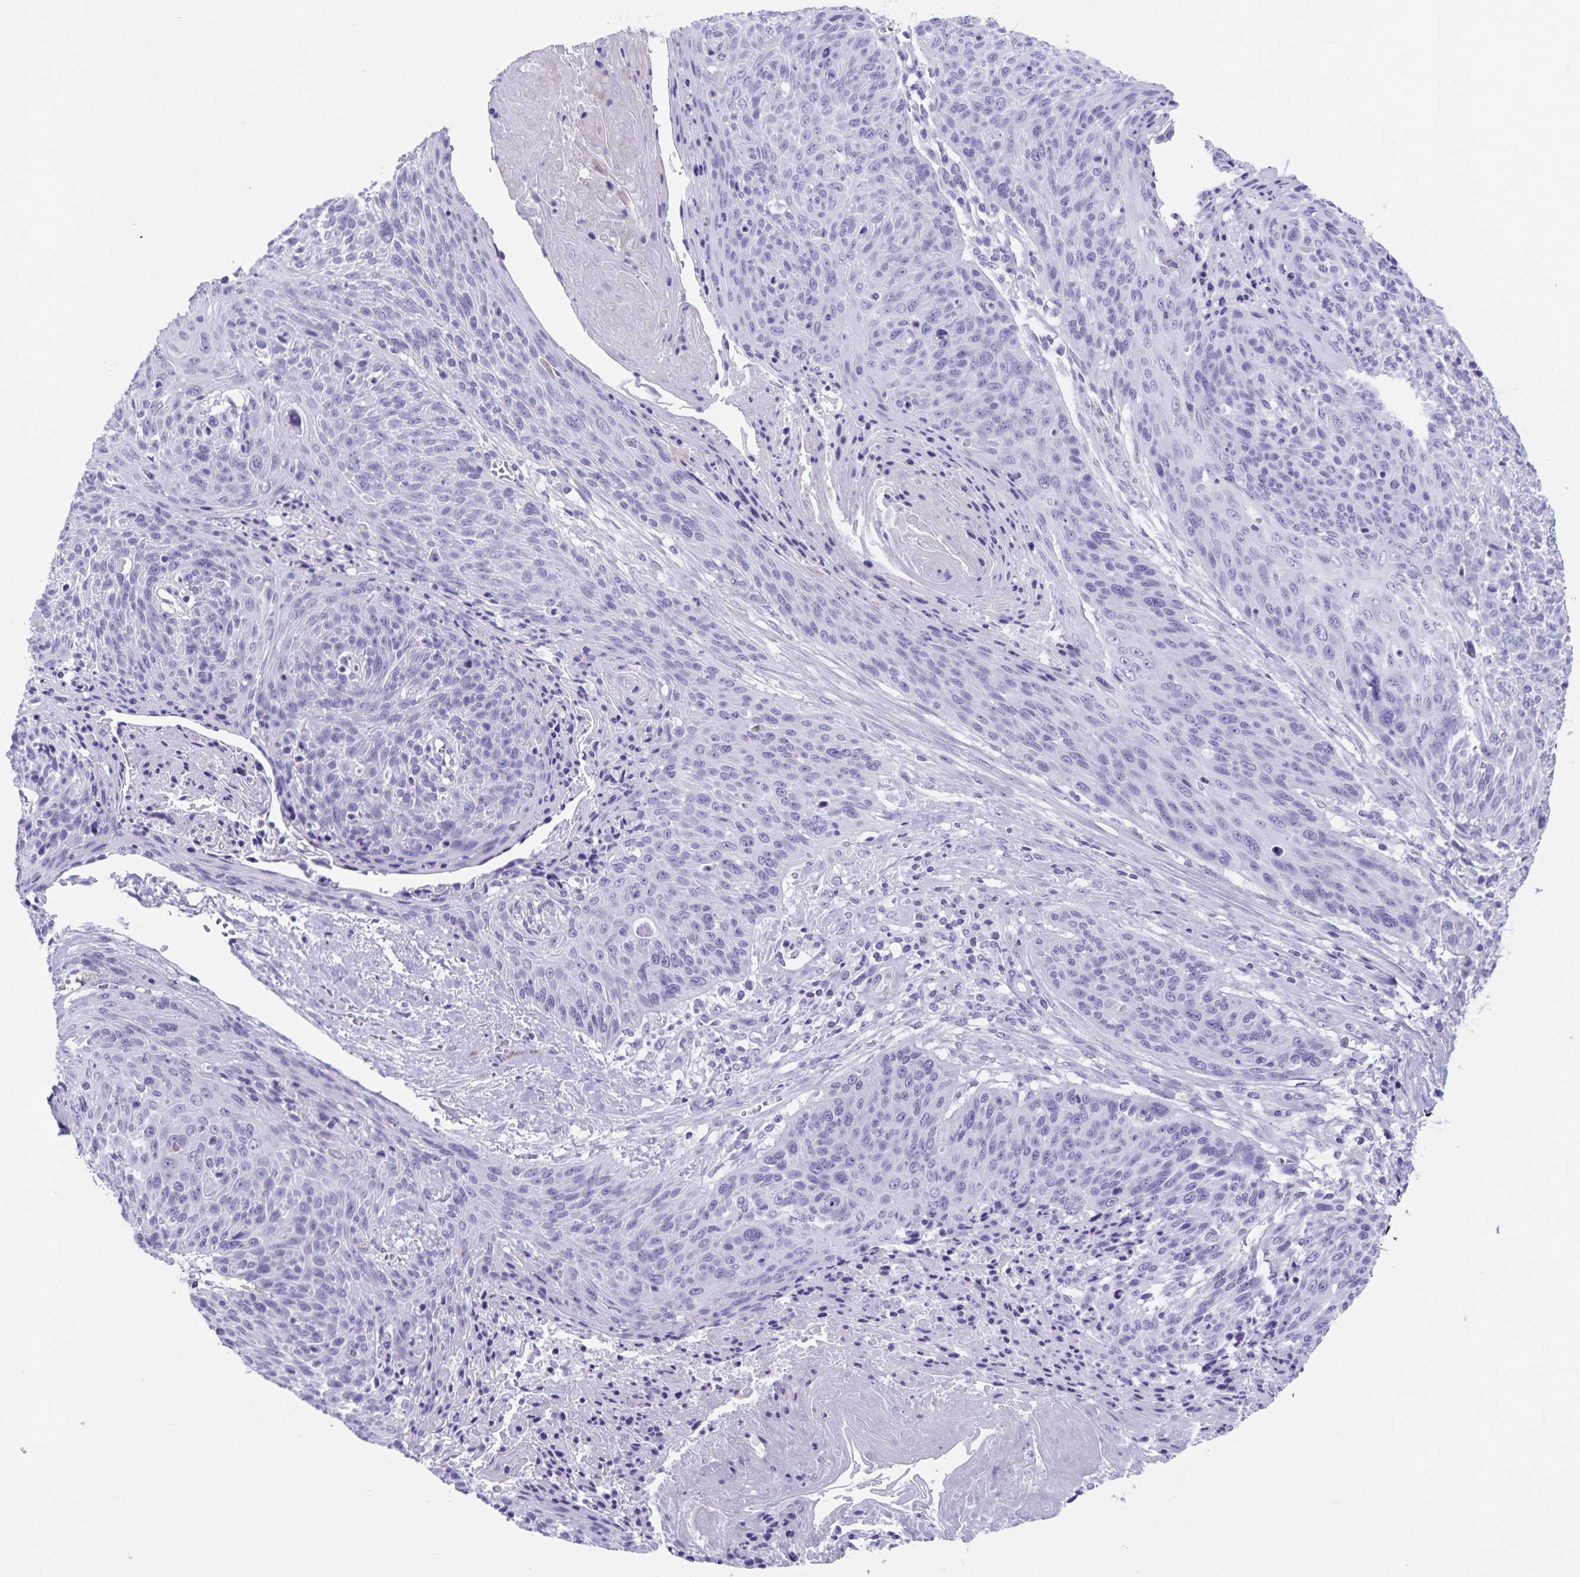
{"staining": {"intensity": "negative", "quantity": "none", "location": "none"}, "tissue": "cervical cancer", "cell_type": "Tumor cells", "image_type": "cancer", "snomed": [{"axis": "morphology", "description": "Squamous cell carcinoma, NOS"}, {"axis": "topography", "description": "Cervix"}], "caption": "There is no significant positivity in tumor cells of cervical squamous cell carcinoma.", "gene": "C11orf42", "patient": {"sex": "female", "age": 45}}